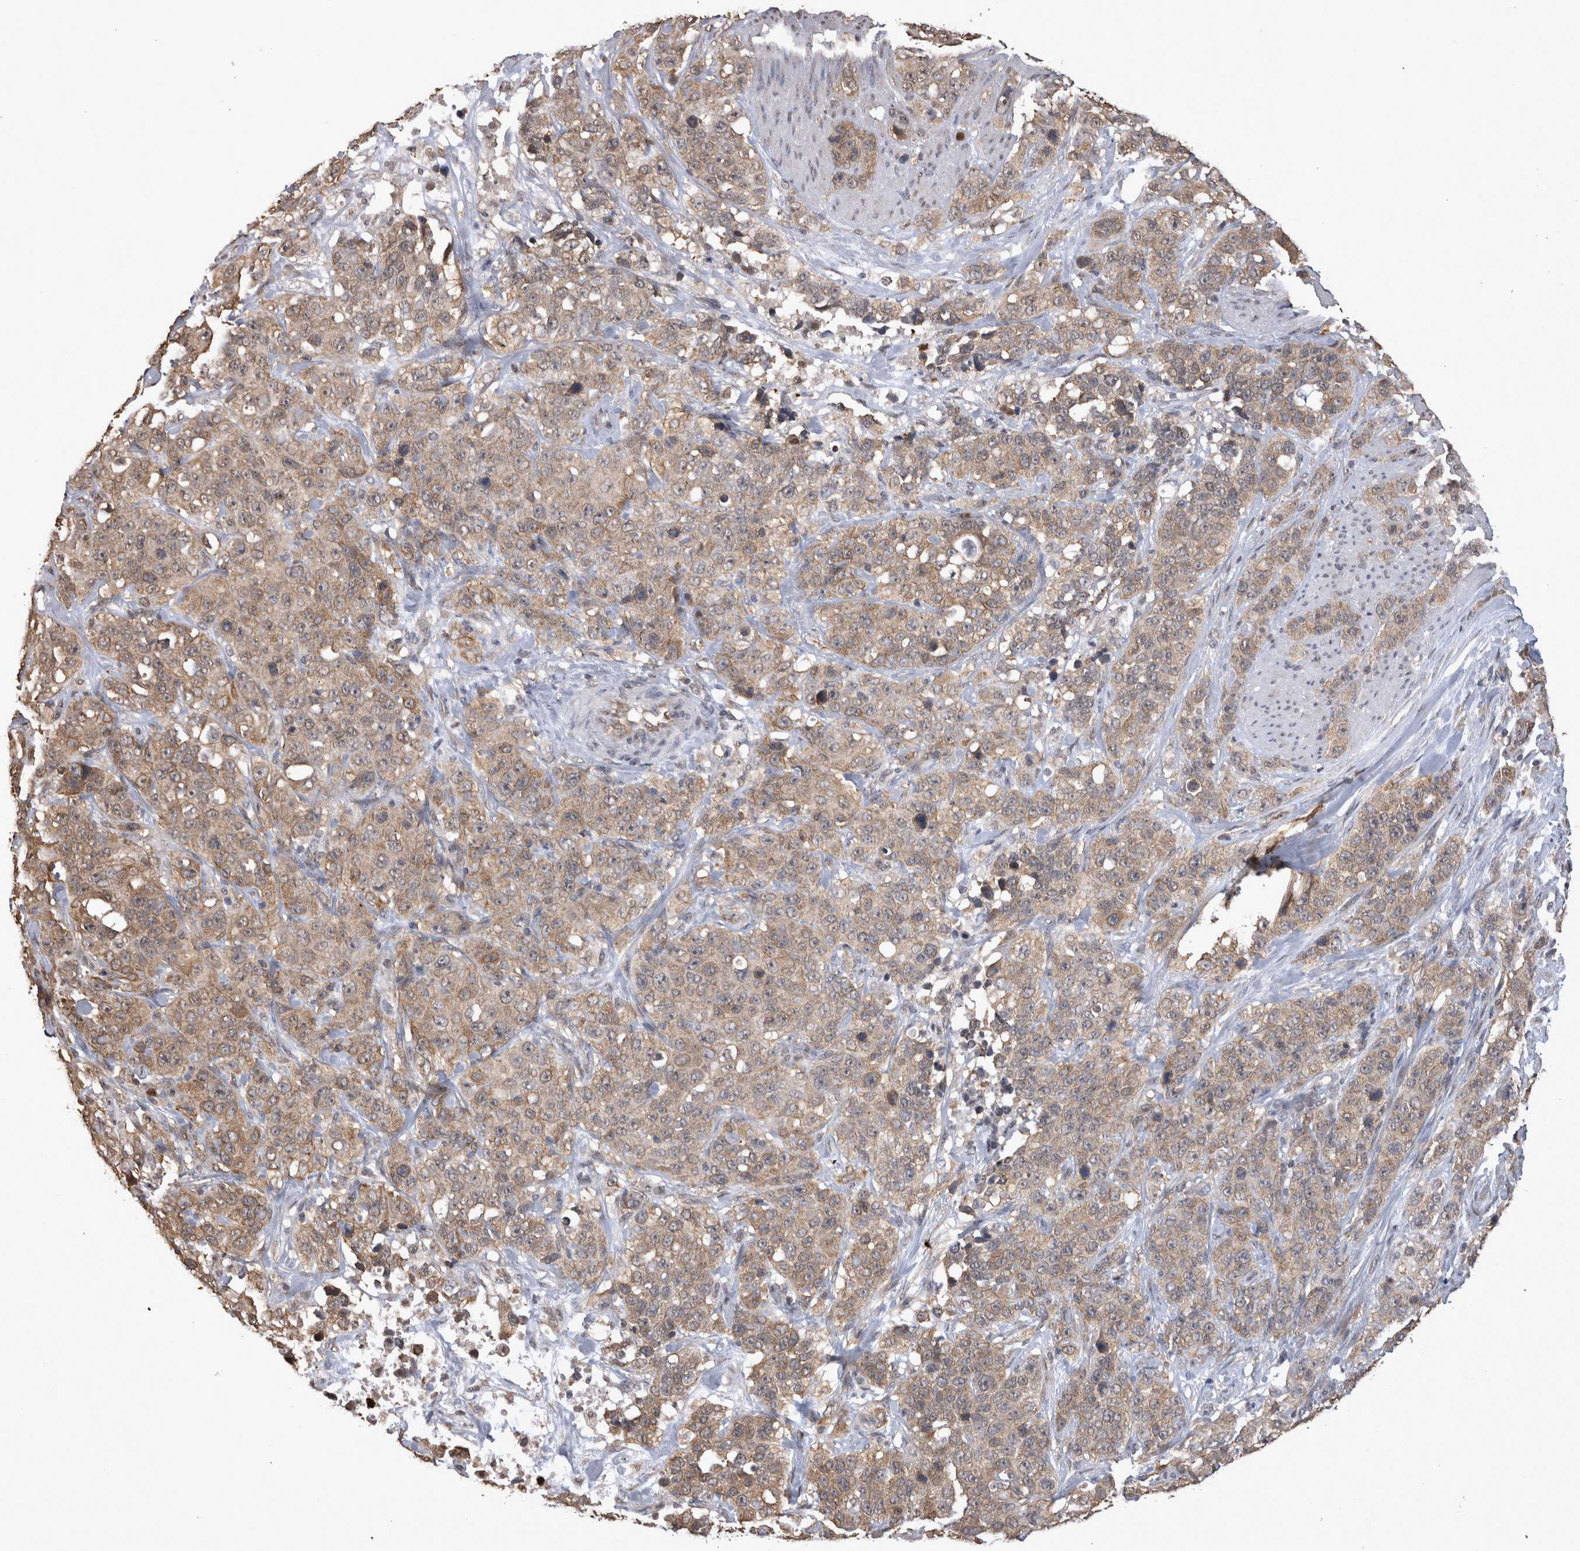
{"staining": {"intensity": "weak", "quantity": ">75%", "location": "cytoplasmic/membranous"}, "tissue": "stomach cancer", "cell_type": "Tumor cells", "image_type": "cancer", "snomed": [{"axis": "morphology", "description": "Adenocarcinoma, NOS"}, {"axis": "topography", "description": "Stomach"}], "caption": "Immunohistochemistry (IHC) staining of adenocarcinoma (stomach), which reveals low levels of weak cytoplasmic/membranous staining in approximately >75% of tumor cells indicating weak cytoplasmic/membranous protein expression. The staining was performed using DAB (brown) for protein detection and nuclei were counterstained in hematoxylin (blue).", "gene": "PAK4", "patient": {"sex": "male", "age": 48}}